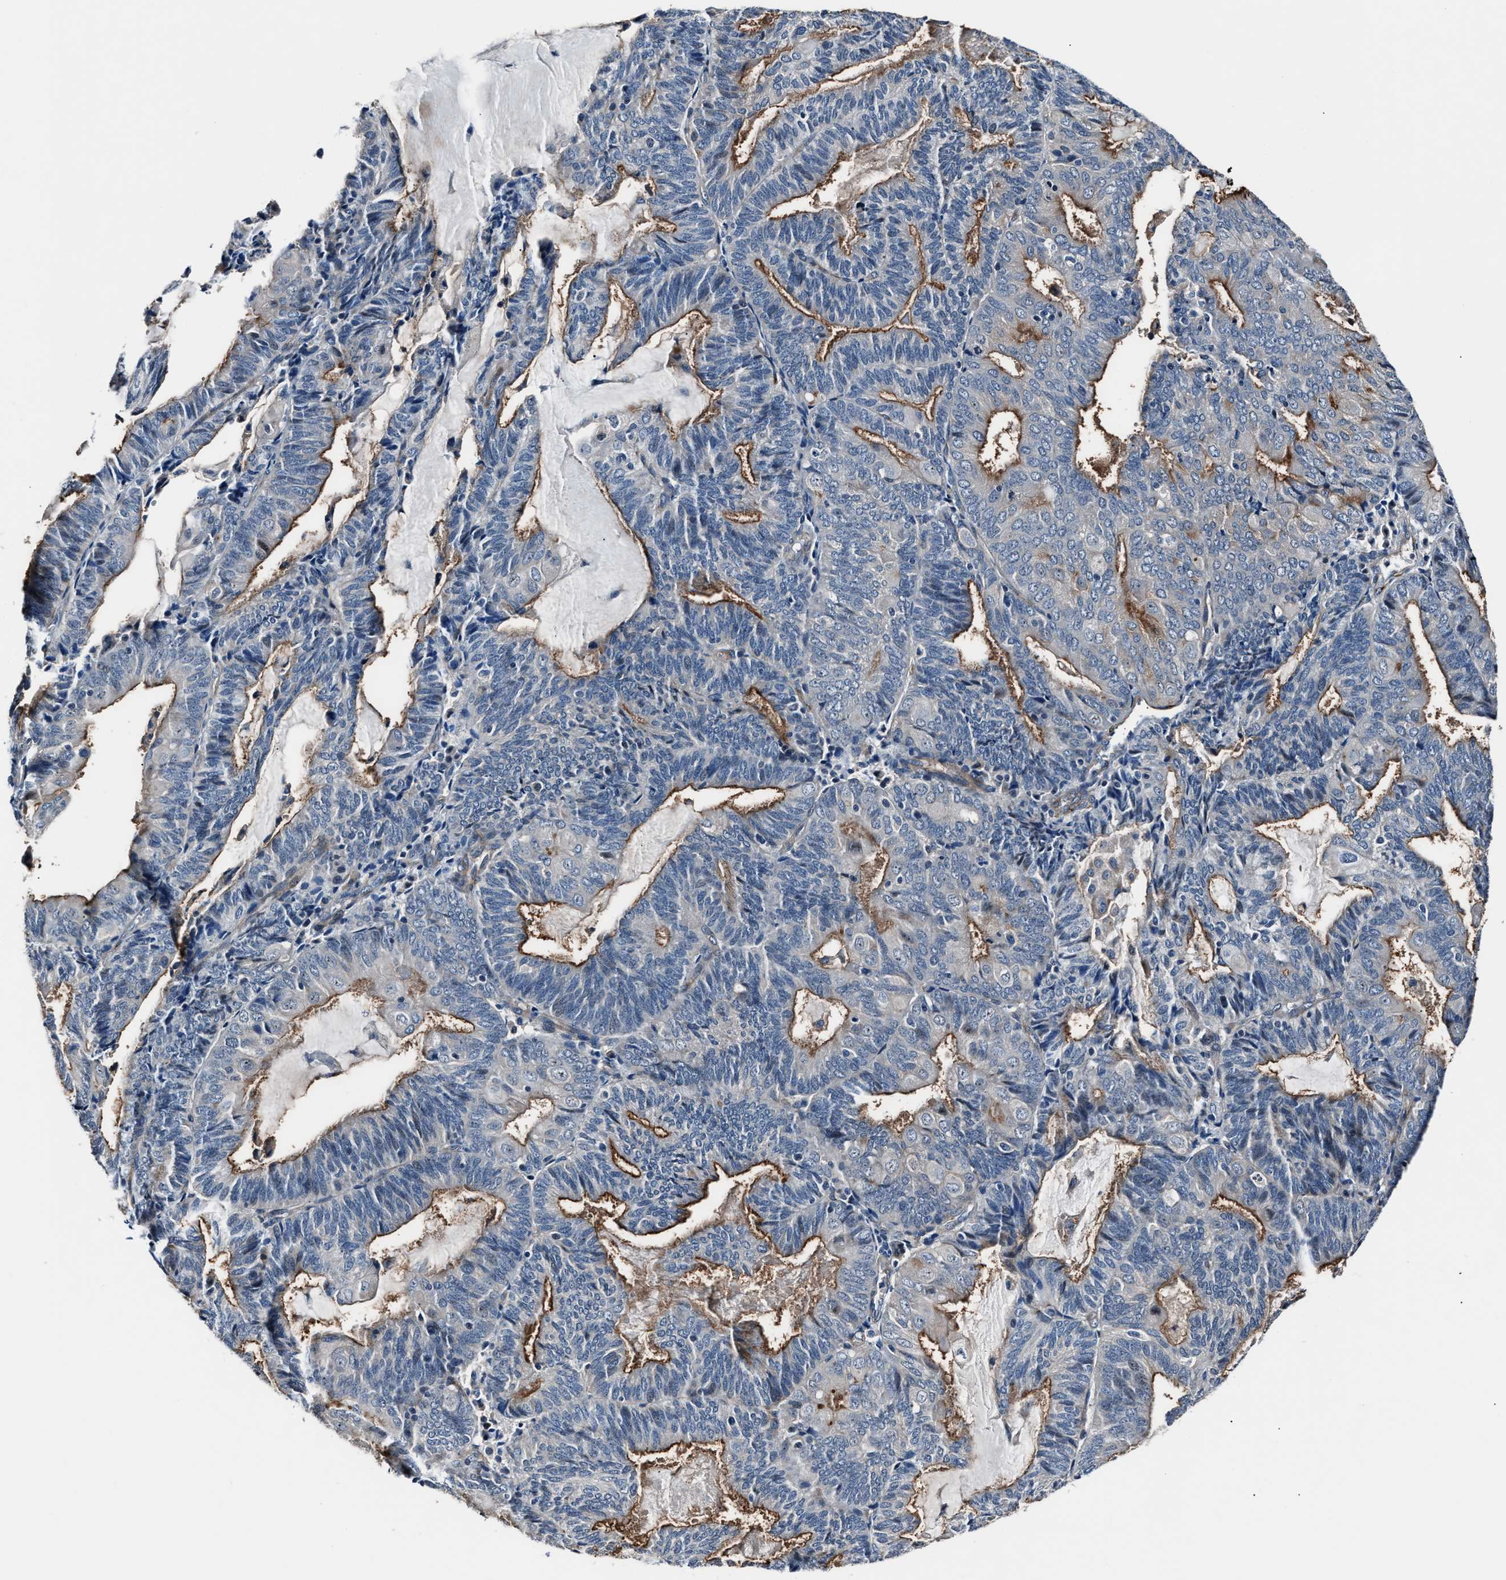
{"staining": {"intensity": "moderate", "quantity": "<25%", "location": "cytoplasmic/membranous"}, "tissue": "endometrial cancer", "cell_type": "Tumor cells", "image_type": "cancer", "snomed": [{"axis": "morphology", "description": "Adenocarcinoma, NOS"}, {"axis": "topography", "description": "Endometrium"}], "caption": "A high-resolution micrograph shows IHC staining of endometrial cancer, which shows moderate cytoplasmic/membranous staining in approximately <25% of tumor cells. (DAB IHC, brown staining for protein, blue staining for nuclei).", "gene": "MPDZ", "patient": {"sex": "female", "age": 81}}